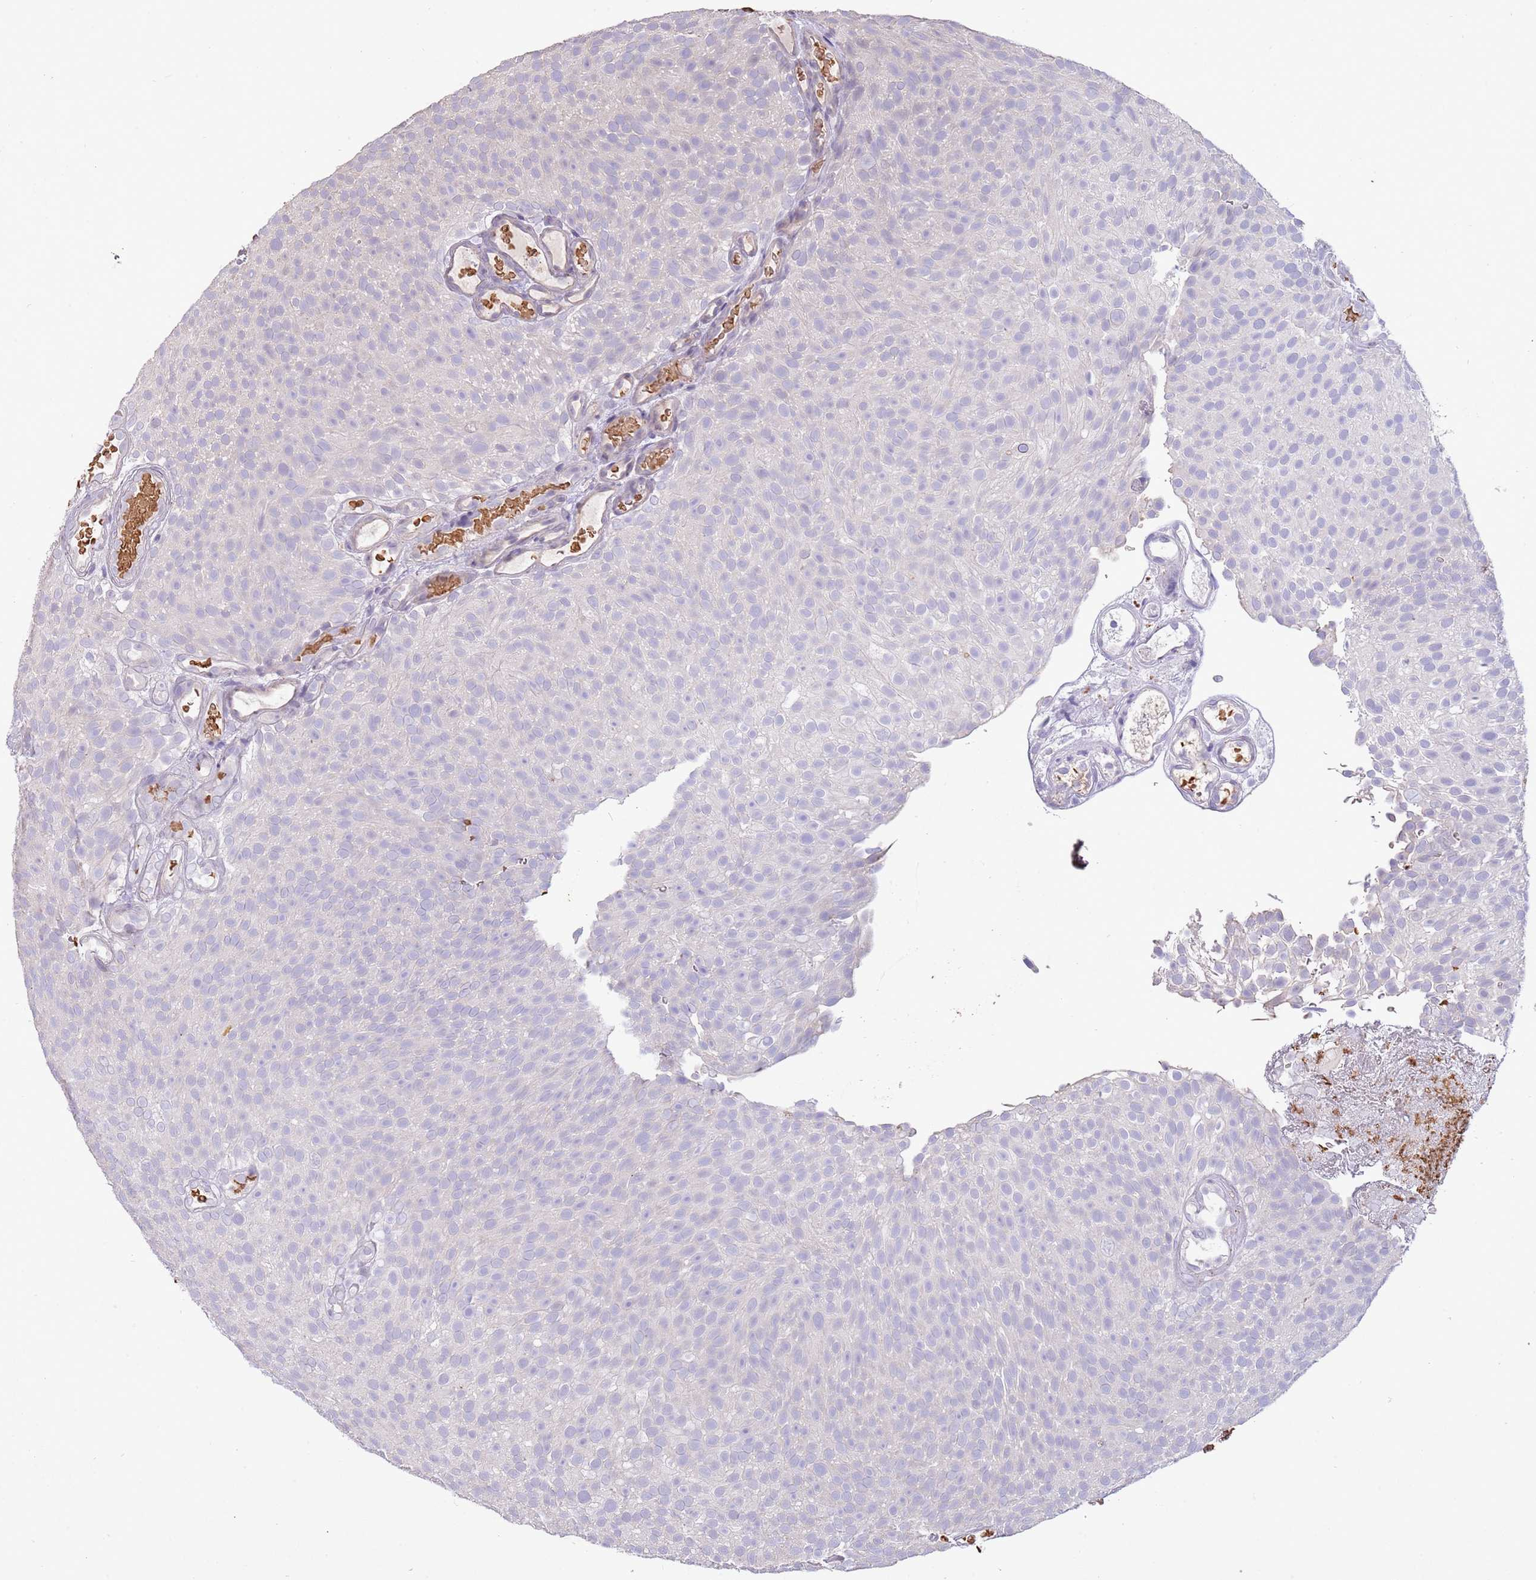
{"staining": {"intensity": "negative", "quantity": "none", "location": "none"}, "tissue": "urothelial cancer", "cell_type": "Tumor cells", "image_type": "cancer", "snomed": [{"axis": "morphology", "description": "Urothelial carcinoma, Low grade"}, {"axis": "topography", "description": "Urinary bladder"}], "caption": "Micrograph shows no significant protein staining in tumor cells of low-grade urothelial carcinoma. The staining is performed using DAB brown chromogen with nuclei counter-stained in using hematoxylin.", "gene": "P2RY13", "patient": {"sex": "male", "age": 78}}